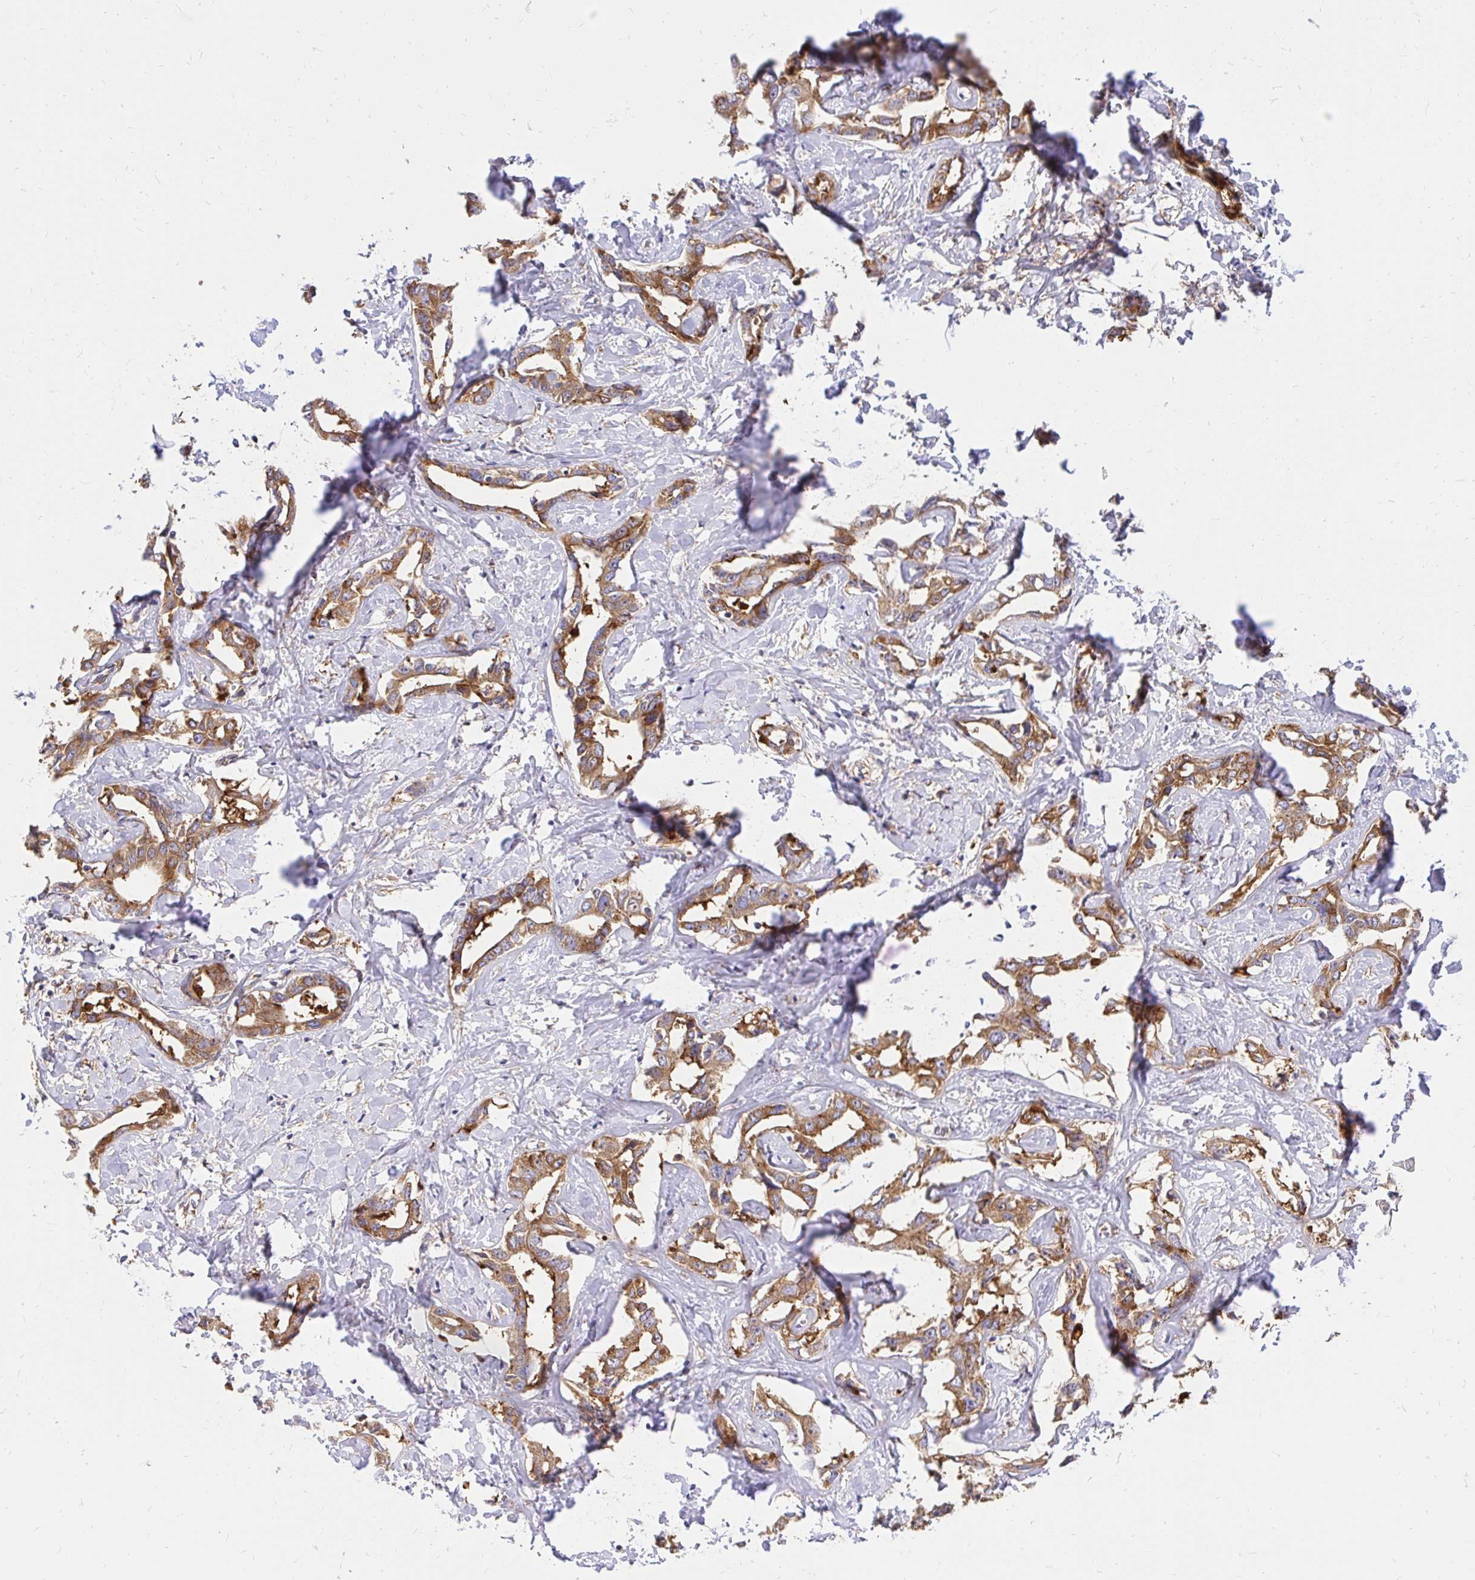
{"staining": {"intensity": "moderate", "quantity": ">75%", "location": "cytoplasmic/membranous"}, "tissue": "liver cancer", "cell_type": "Tumor cells", "image_type": "cancer", "snomed": [{"axis": "morphology", "description": "Cholangiocarcinoma"}, {"axis": "topography", "description": "Liver"}], "caption": "The immunohistochemical stain shows moderate cytoplasmic/membranous expression in tumor cells of liver cancer (cholangiocarcinoma) tissue. (DAB IHC with brightfield microscopy, high magnification).", "gene": "ABCB10", "patient": {"sex": "male", "age": 59}}